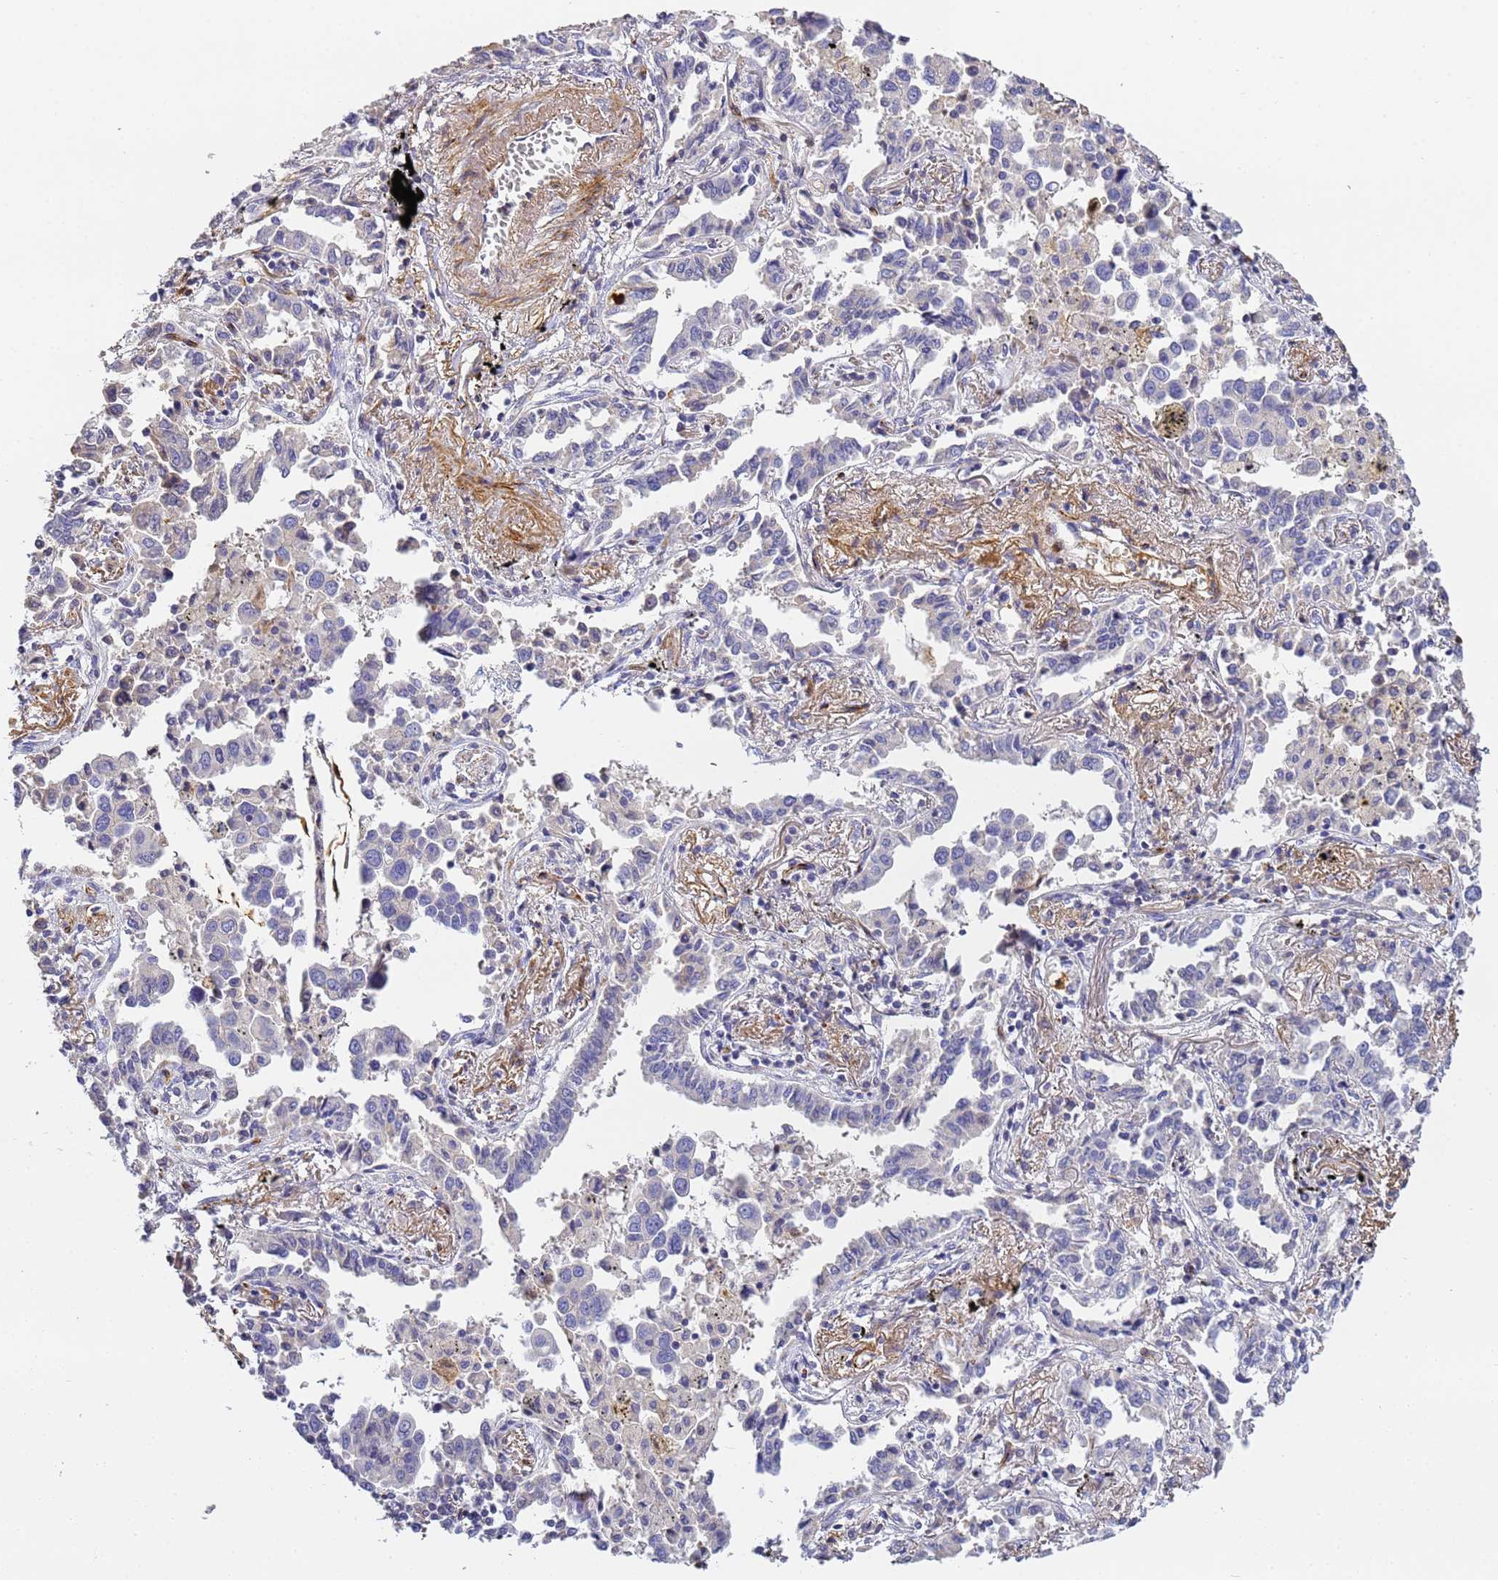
{"staining": {"intensity": "negative", "quantity": "none", "location": "none"}, "tissue": "lung cancer", "cell_type": "Tumor cells", "image_type": "cancer", "snomed": [{"axis": "morphology", "description": "Adenocarcinoma, NOS"}, {"axis": "topography", "description": "Lung"}], "caption": "High magnification brightfield microscopy of lung cancer (adenocarcinoma) stained with DAB (brown) and counterstained with hematoxylin (blue): tumor cells show no significant positivity. (Stains: DAB IHC with hematoxylin counter stain, Microscopy: brightfield microscopy at high magnification).", "gene": "CFH", "patient": {"sex": "male", "age": 67}}